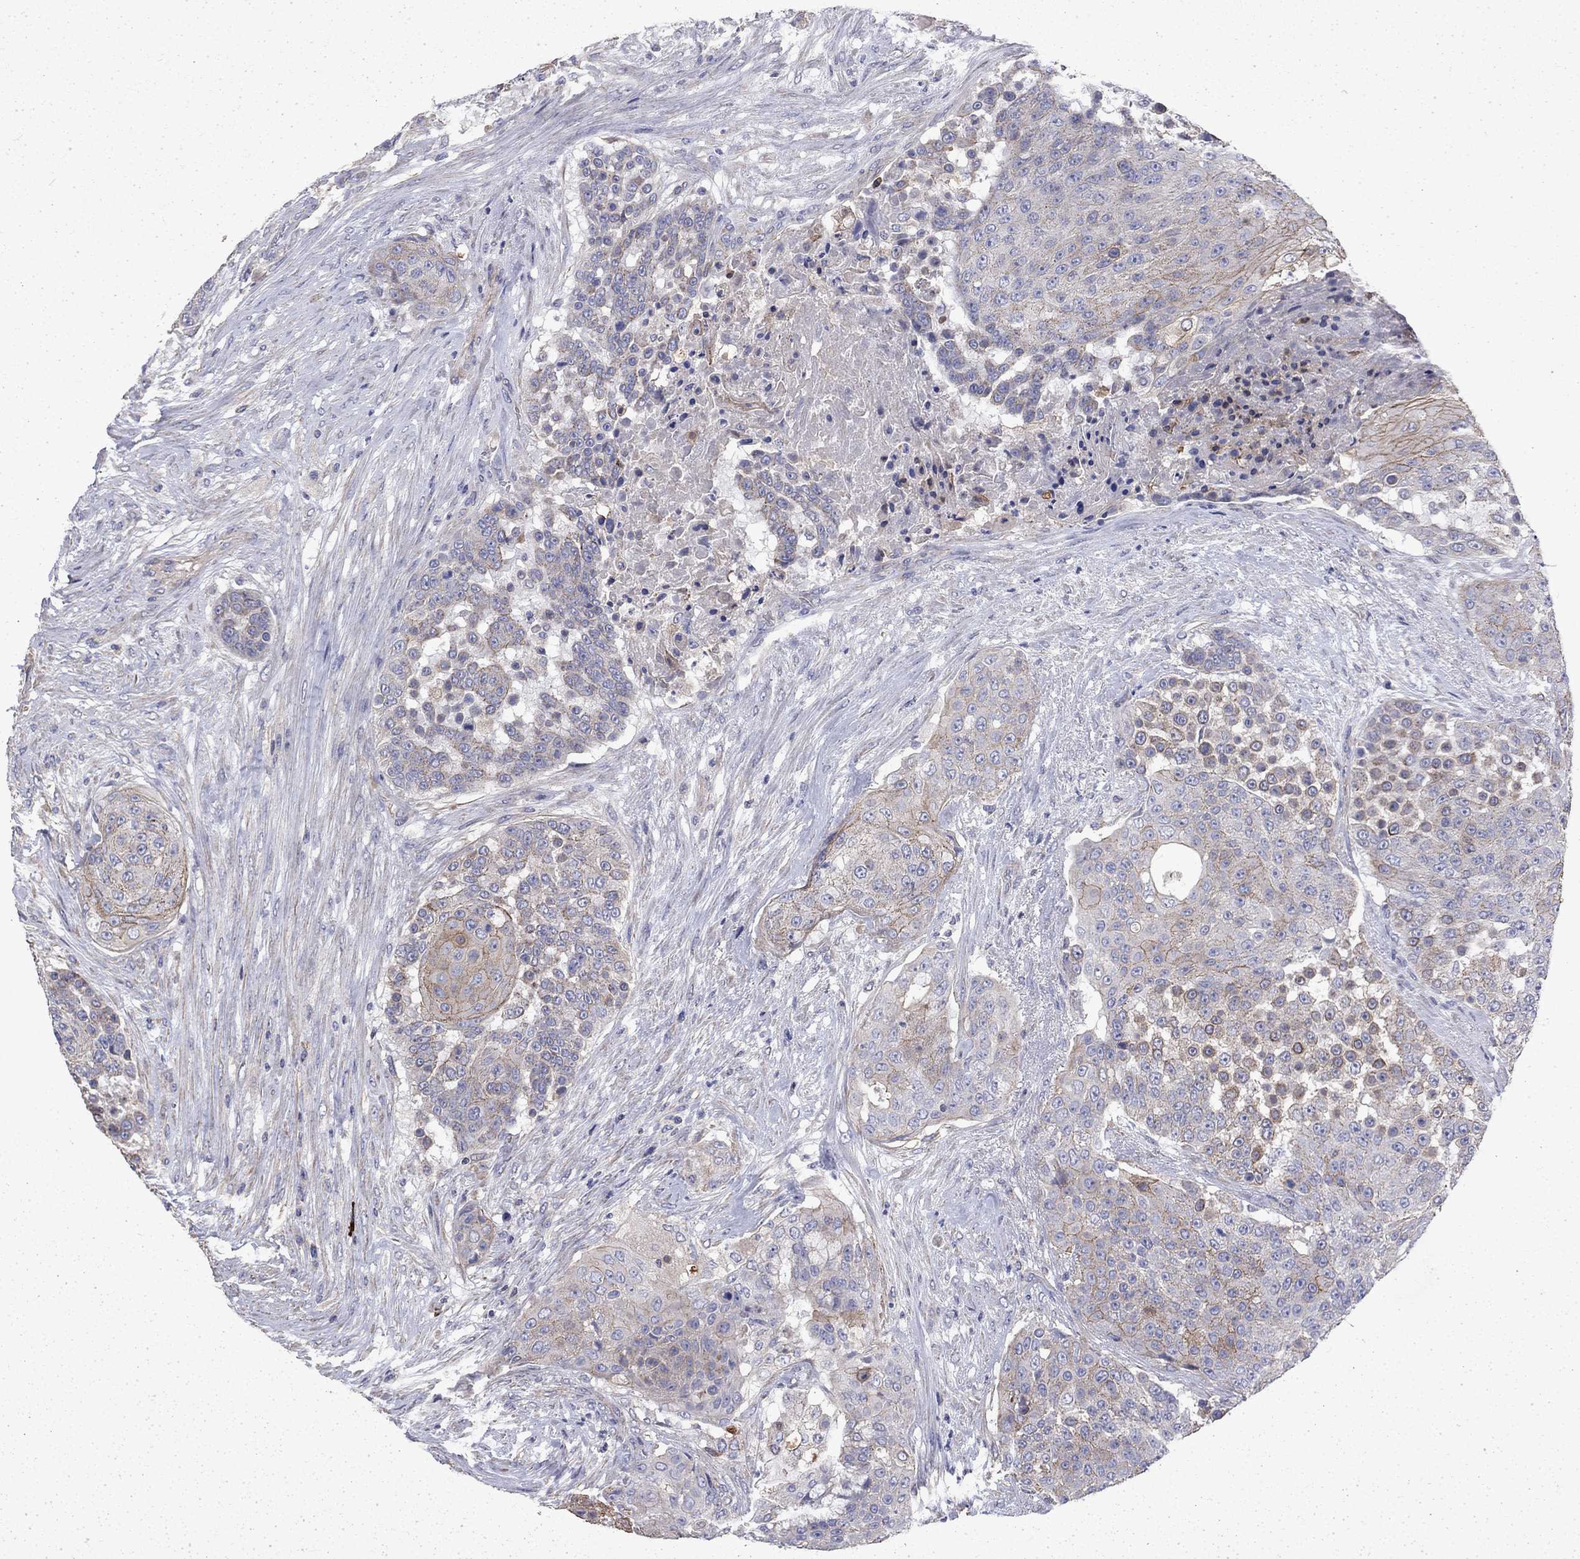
{"staining": {"intensity": "strong", "quantity": "<25%", "location": "cytoplasmic/membranous"}, "tissue": "urothelial cancer", "cell_type": "Tumor cells", "image_type": "cancer", "snomed": [{"axis": "morphology", "description": "Urothelial carcinoma, High grade"}, {"axis": "topography", "description": "Urinary bladder"}], "caption": "A brown stain shows strong cytoplasmic/membranous positivity of a protein in high-grade urothelial carcinoma tumor cells. (DAB IHC with brightfield microscopy, high magnification).", "gene": "DTNA", "patient": {"sex": "female", "age": 63}}